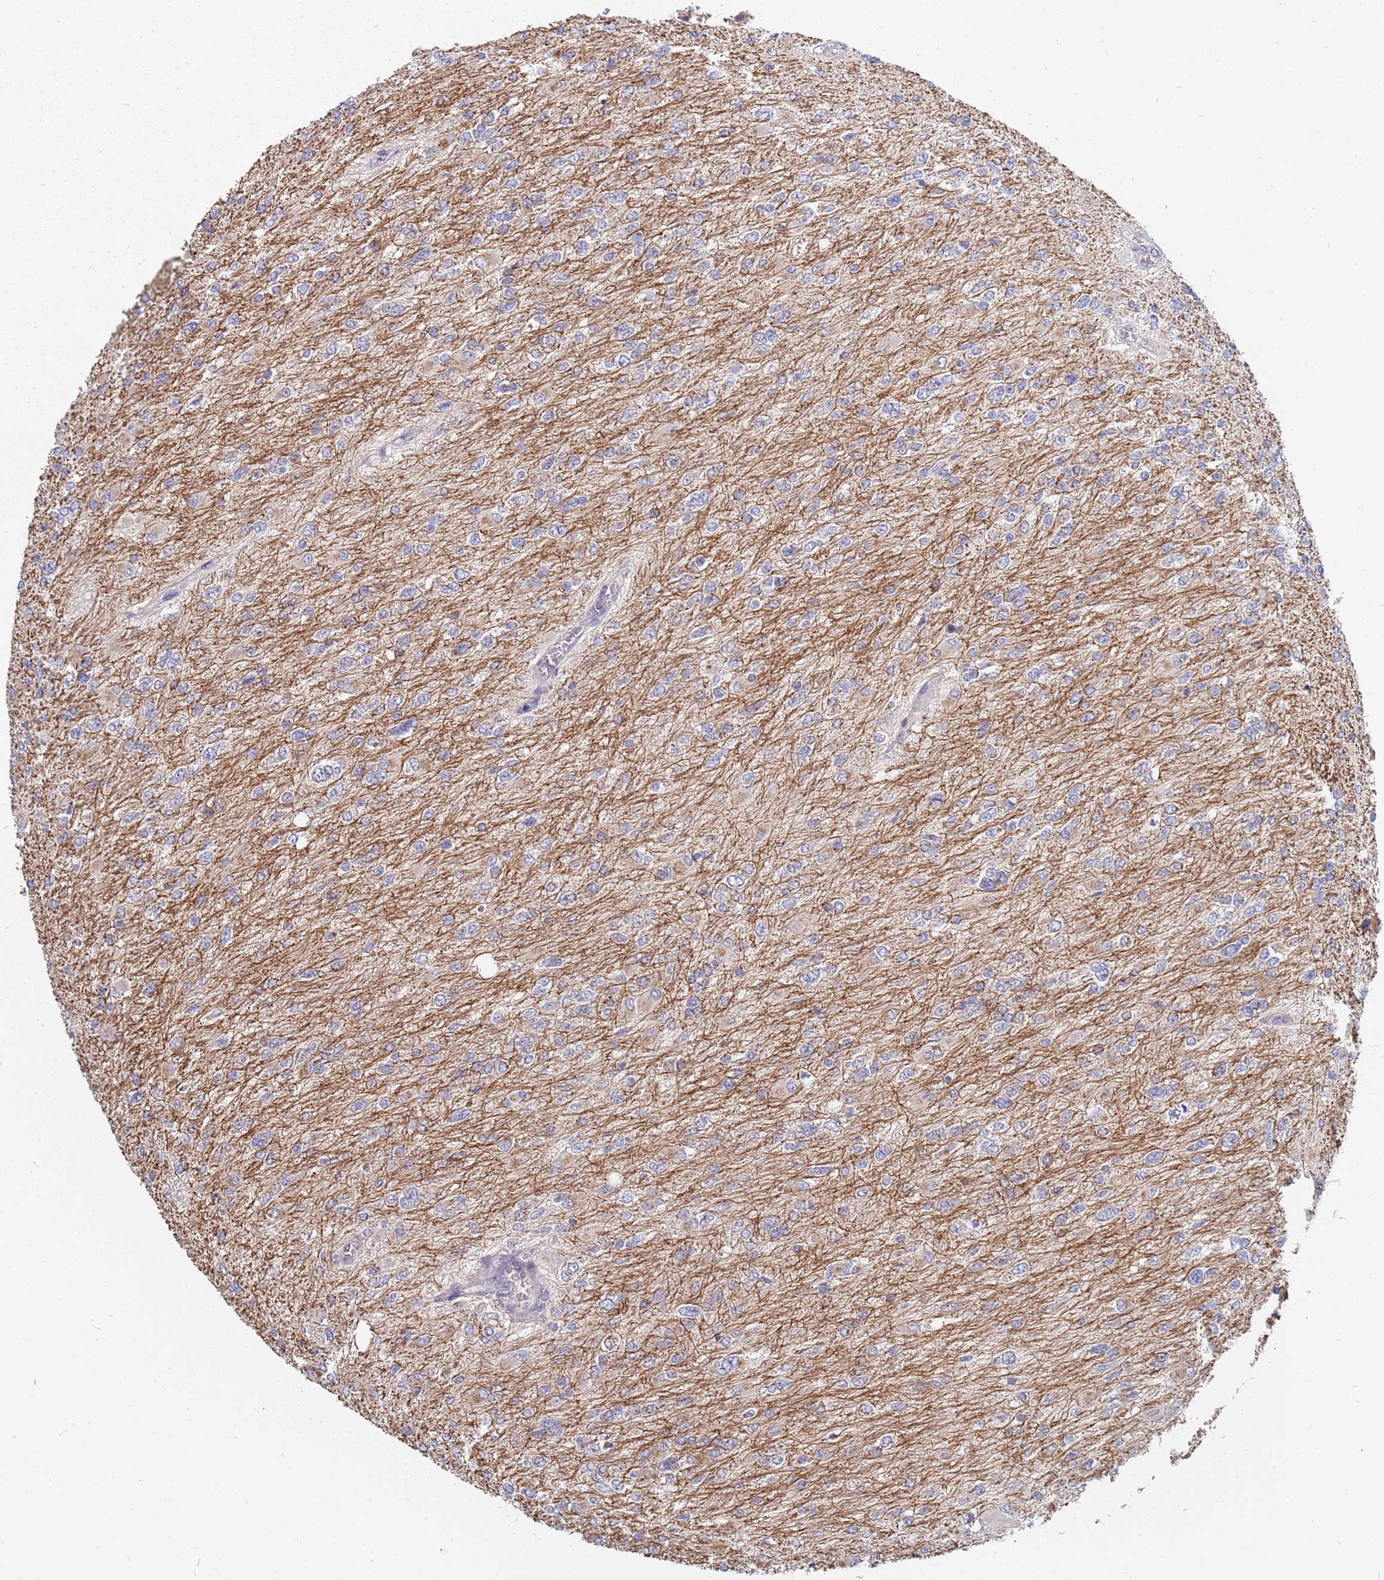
{"staining": {"intensity": "negative", "quantity": "none", "location": "none"}, "tissue": "glioma", "cell_type": "Tumor cells", "image_type": "cancer", "snomed": [{"axis": "morphology", "description": "Glioma, malignant, High grade"}, {"axis": "topography", "description": "Cerebral cortex"}], "caption": "Glioma was stained to show a protein in brown. There is no significant expression in tumor cells. (DAB immunohistochemistry with hematoxylin counter stain).", "gene": "TCEANC2", "patient": {"sex": "female", "age": 36}}